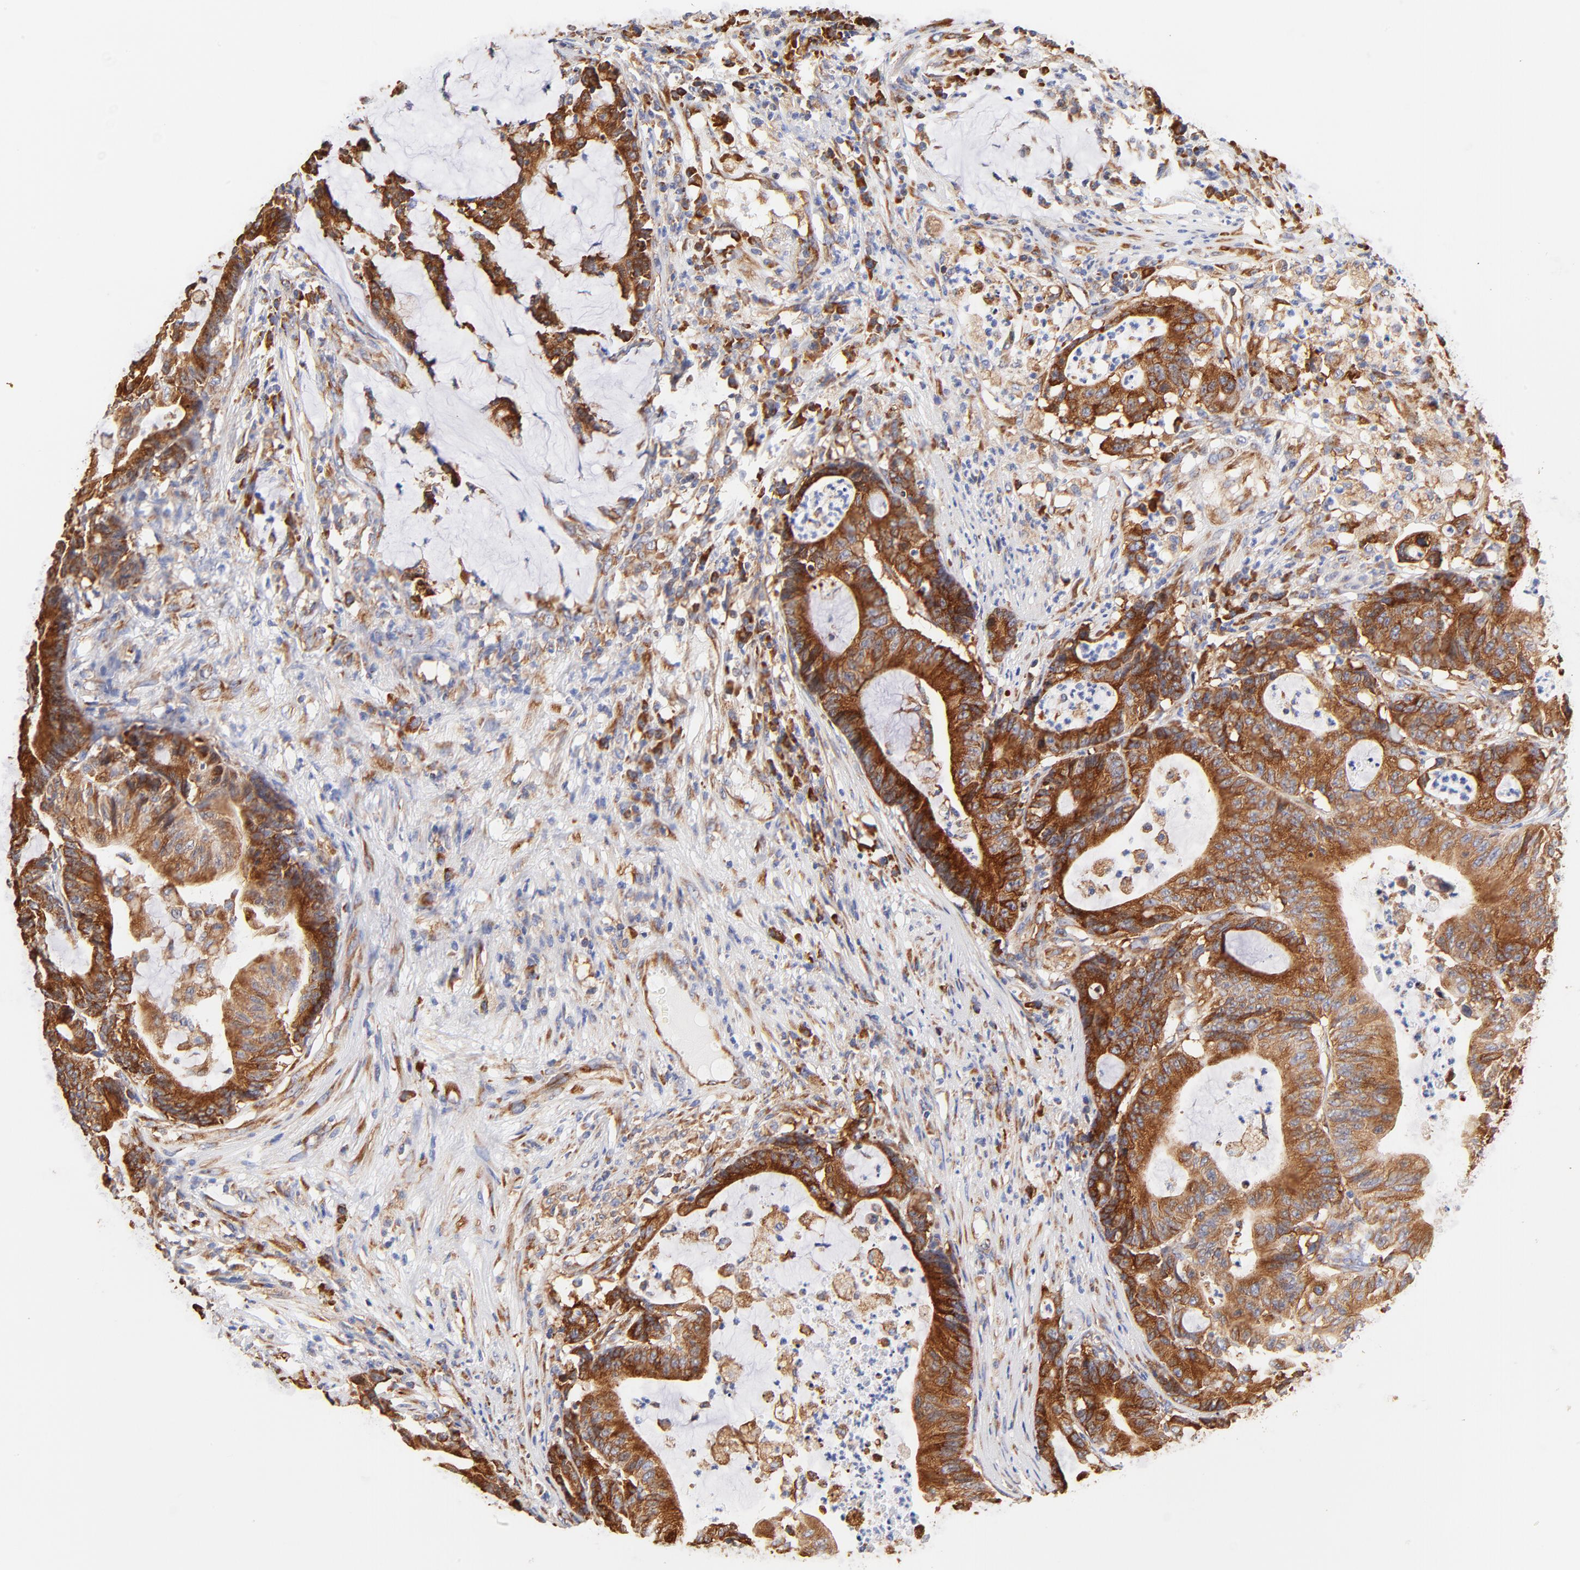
{"staining": {"intensity": "strong", "quantity": ">75%", "location": "cytoplasmic/membranous"}, "tissue": "colorectal cancer", "cell_type": "Tumor cells", "image_type": "cancer", "snomed": [{"axis": "morphology", "description": "Adenocarcinoma, NOS"}, {"axis": "topography", "description": "Colon"}], "caption": "Immunohistochemistry of colorectal cancer (adenocarcinoma) shows high levels of strong cytoplasmic/membranous expression in approximately >75% of tumor cells. (Brightfield microscopy of DAB IHC at high magnification).", "gene": "RPL27", "patient": {"sex": "female", "age": 84}}